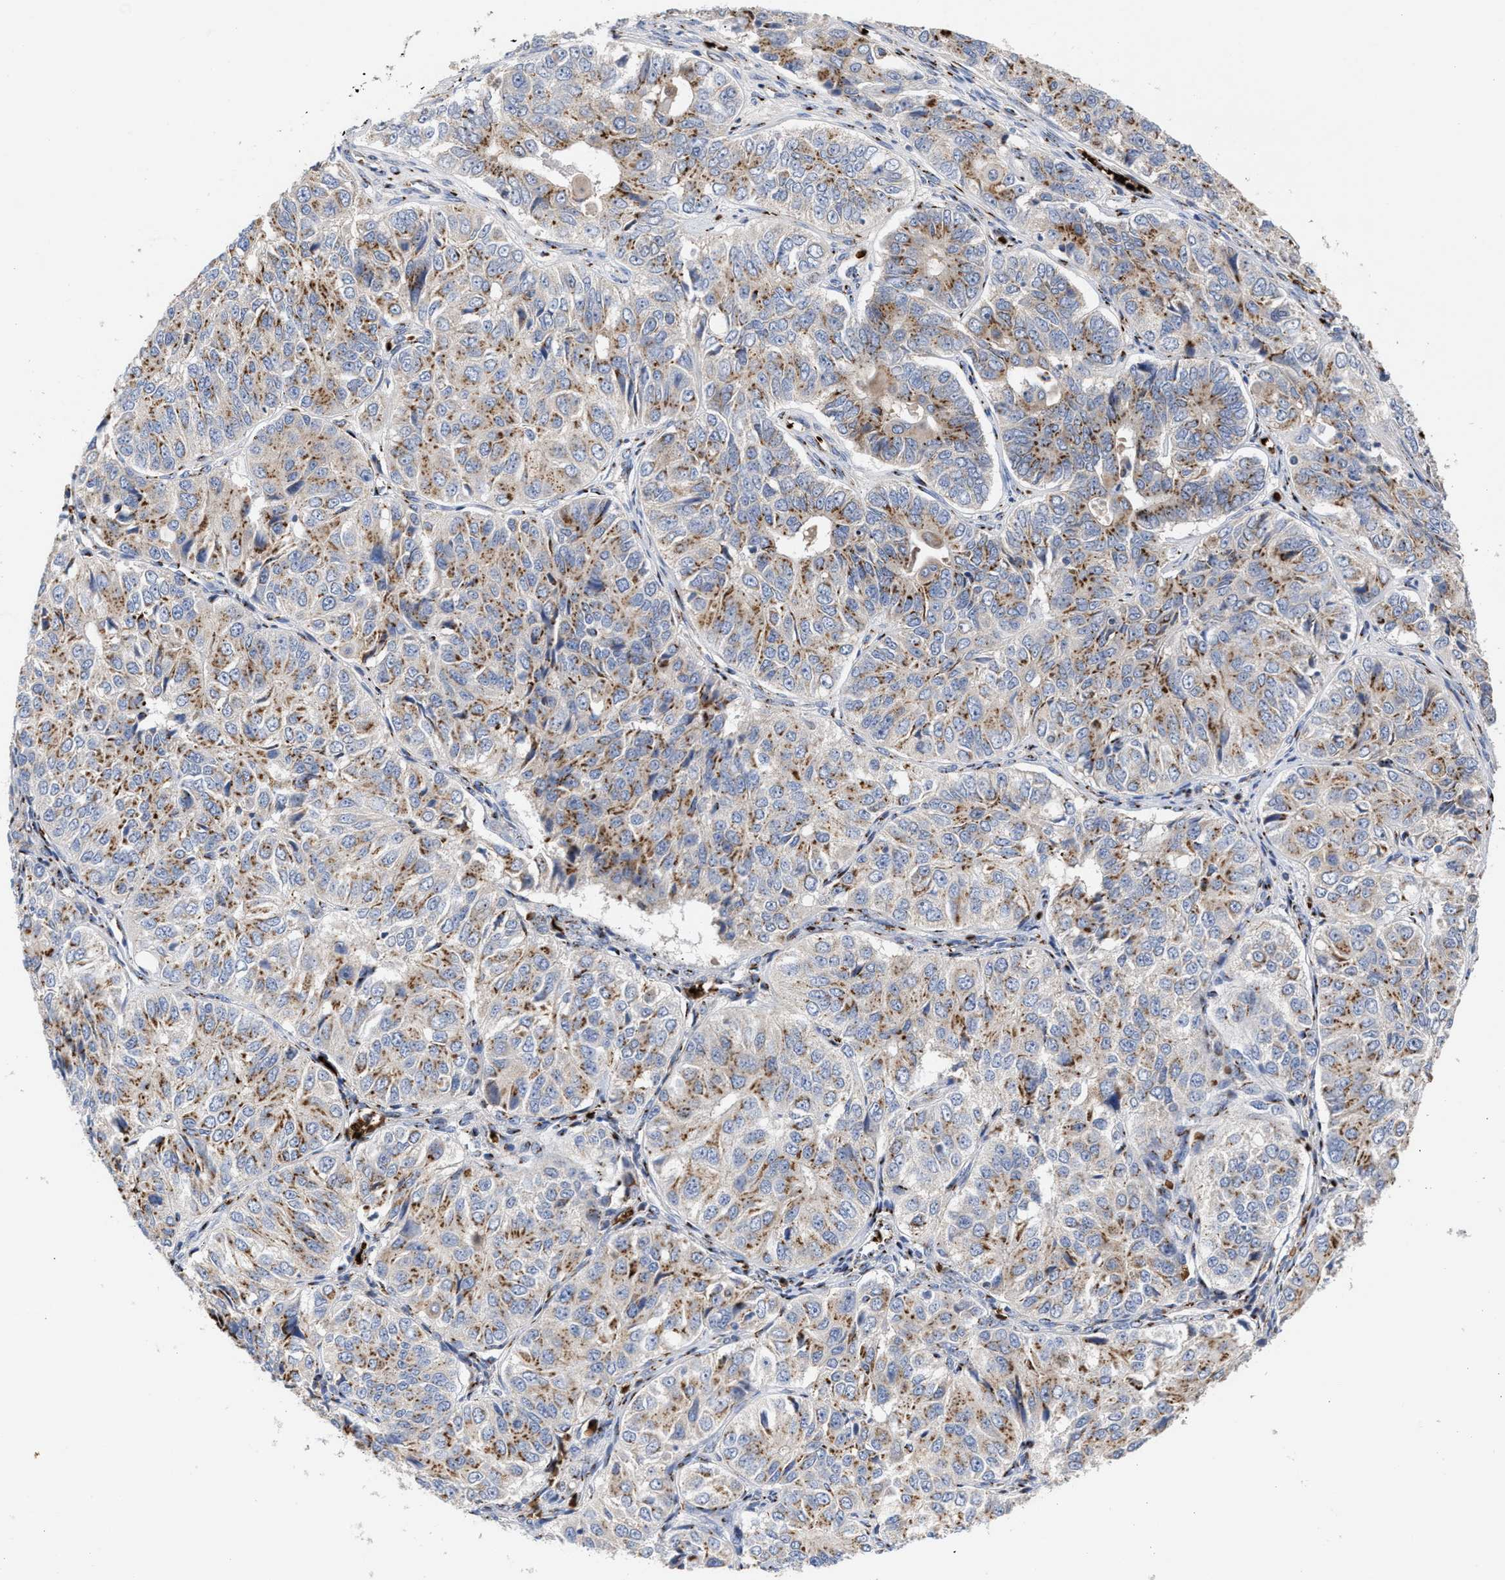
{"staining": {"intensity": "moderate", "quantity": ">75%", "location": "cytoplasmic/membranous"}, "tissue": "ovarian cancer", "cell_type": "Tumor cells", "image_type": "cancer", "snomed": [{"axis": "morphology", "description": "Carcinoma, endometroid"}, {"axis": "topography", "description": "Ovary"}], "caption": "This photomicrograph reveals endometroid carcinoma (ovarian) stained with IHC to label a protein in brown. The cytoplasmic/membranous of tumor cells show moderate positivity for the protein. Nuclei are counter-stained blue.", "gene": "CCL2", "patient": {"sex": "female", "age": 51}}